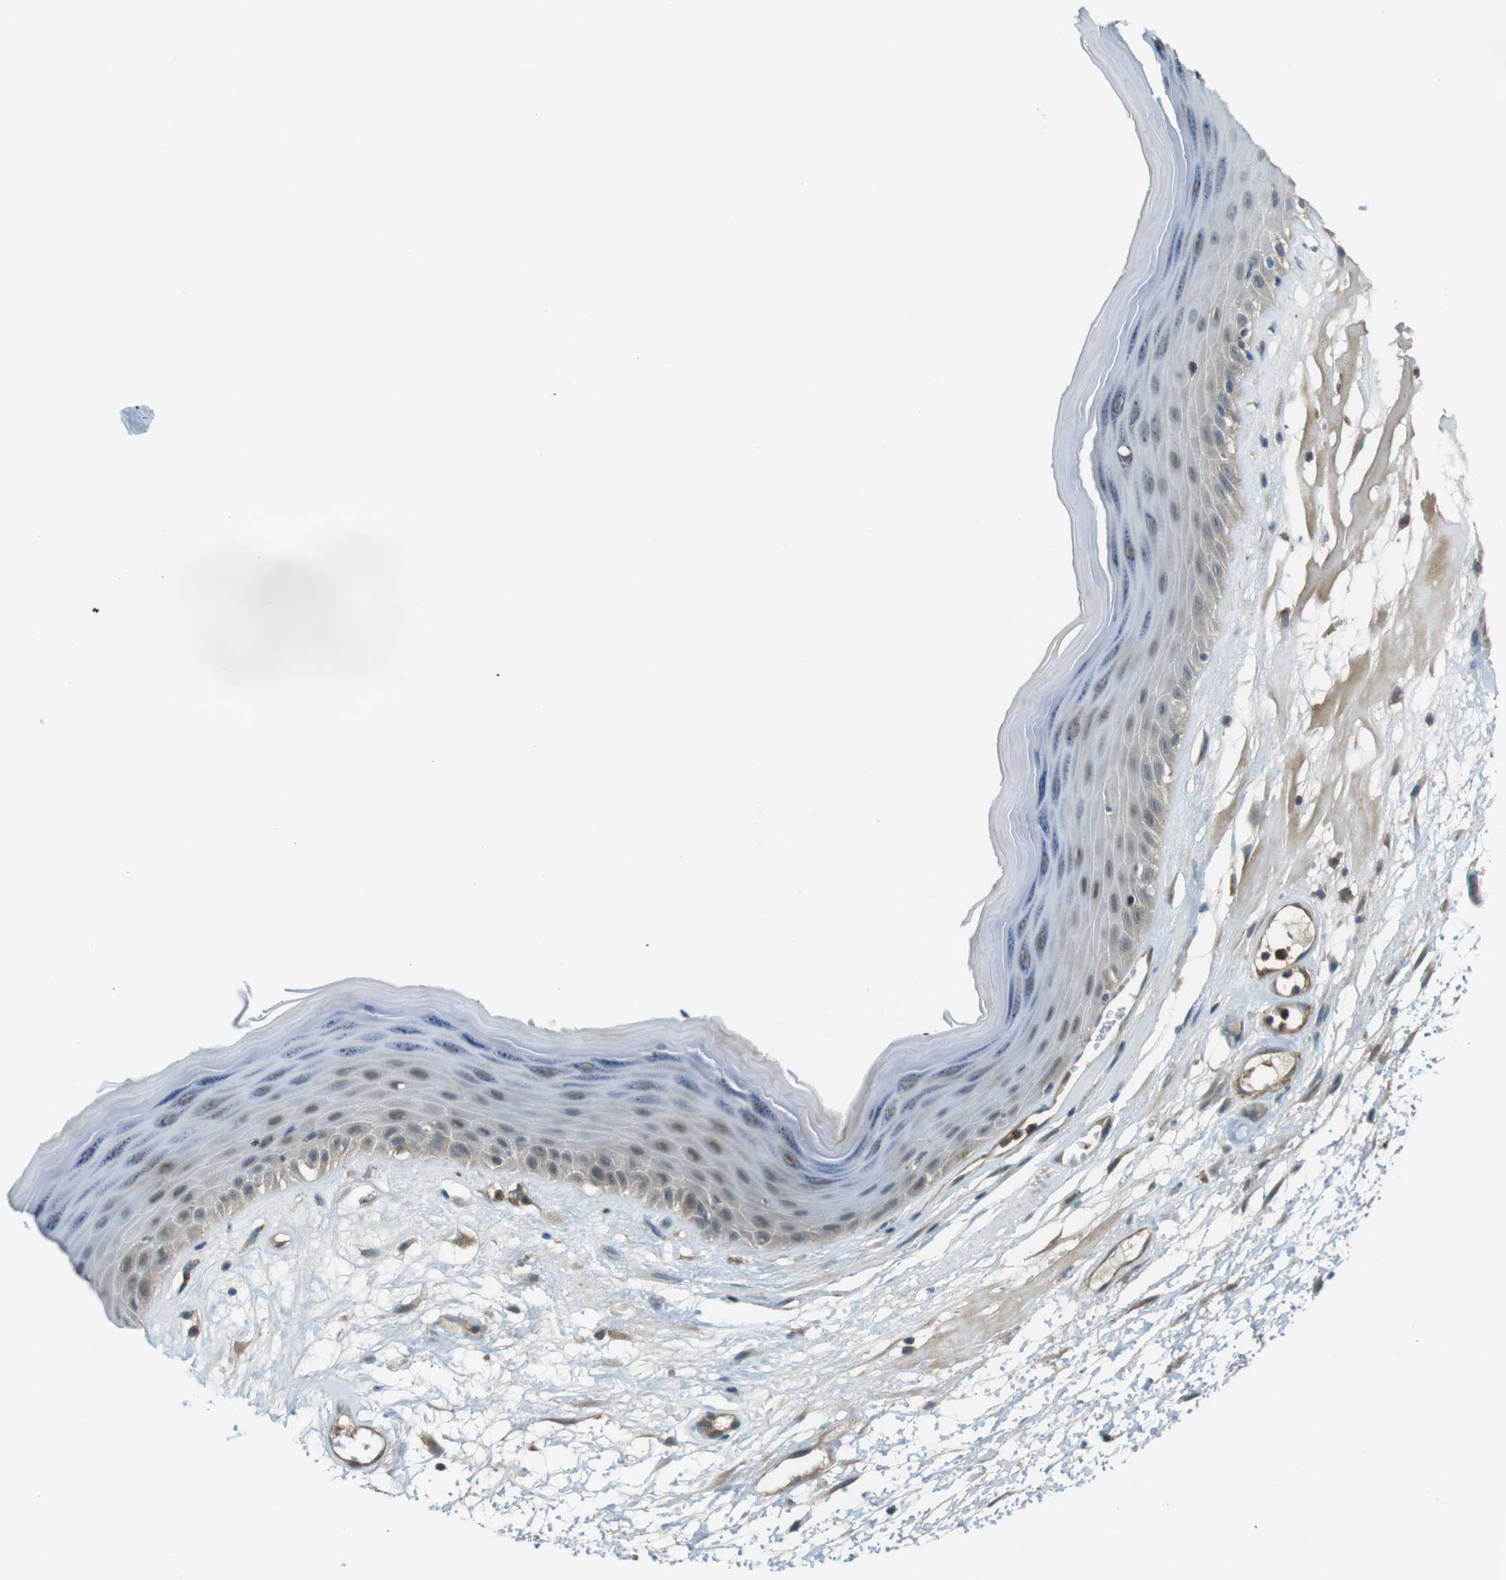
{"staining": {"intensity": "weak", "quantity": "25%-75%", "location": "cytoplasmic/membranous"}, "tissue": "skin", "cell_type": "Epidermal cells", "image_type": "normal", "snomed": [{"axis": "morphology", "description": "Normal tissue, NOS"}, {"axis": "morphology", "description": "Inflammation, NOS"}, {"axis": "topography", "description": "Vulva"}], "caption": "Protein analysis of normal skin shows weak cytoplasmic/membranous staining in about 25%-75% of epidermal cells.", "gene": "LRRC3B", "patient": {"sex": "female", "age": 84}}